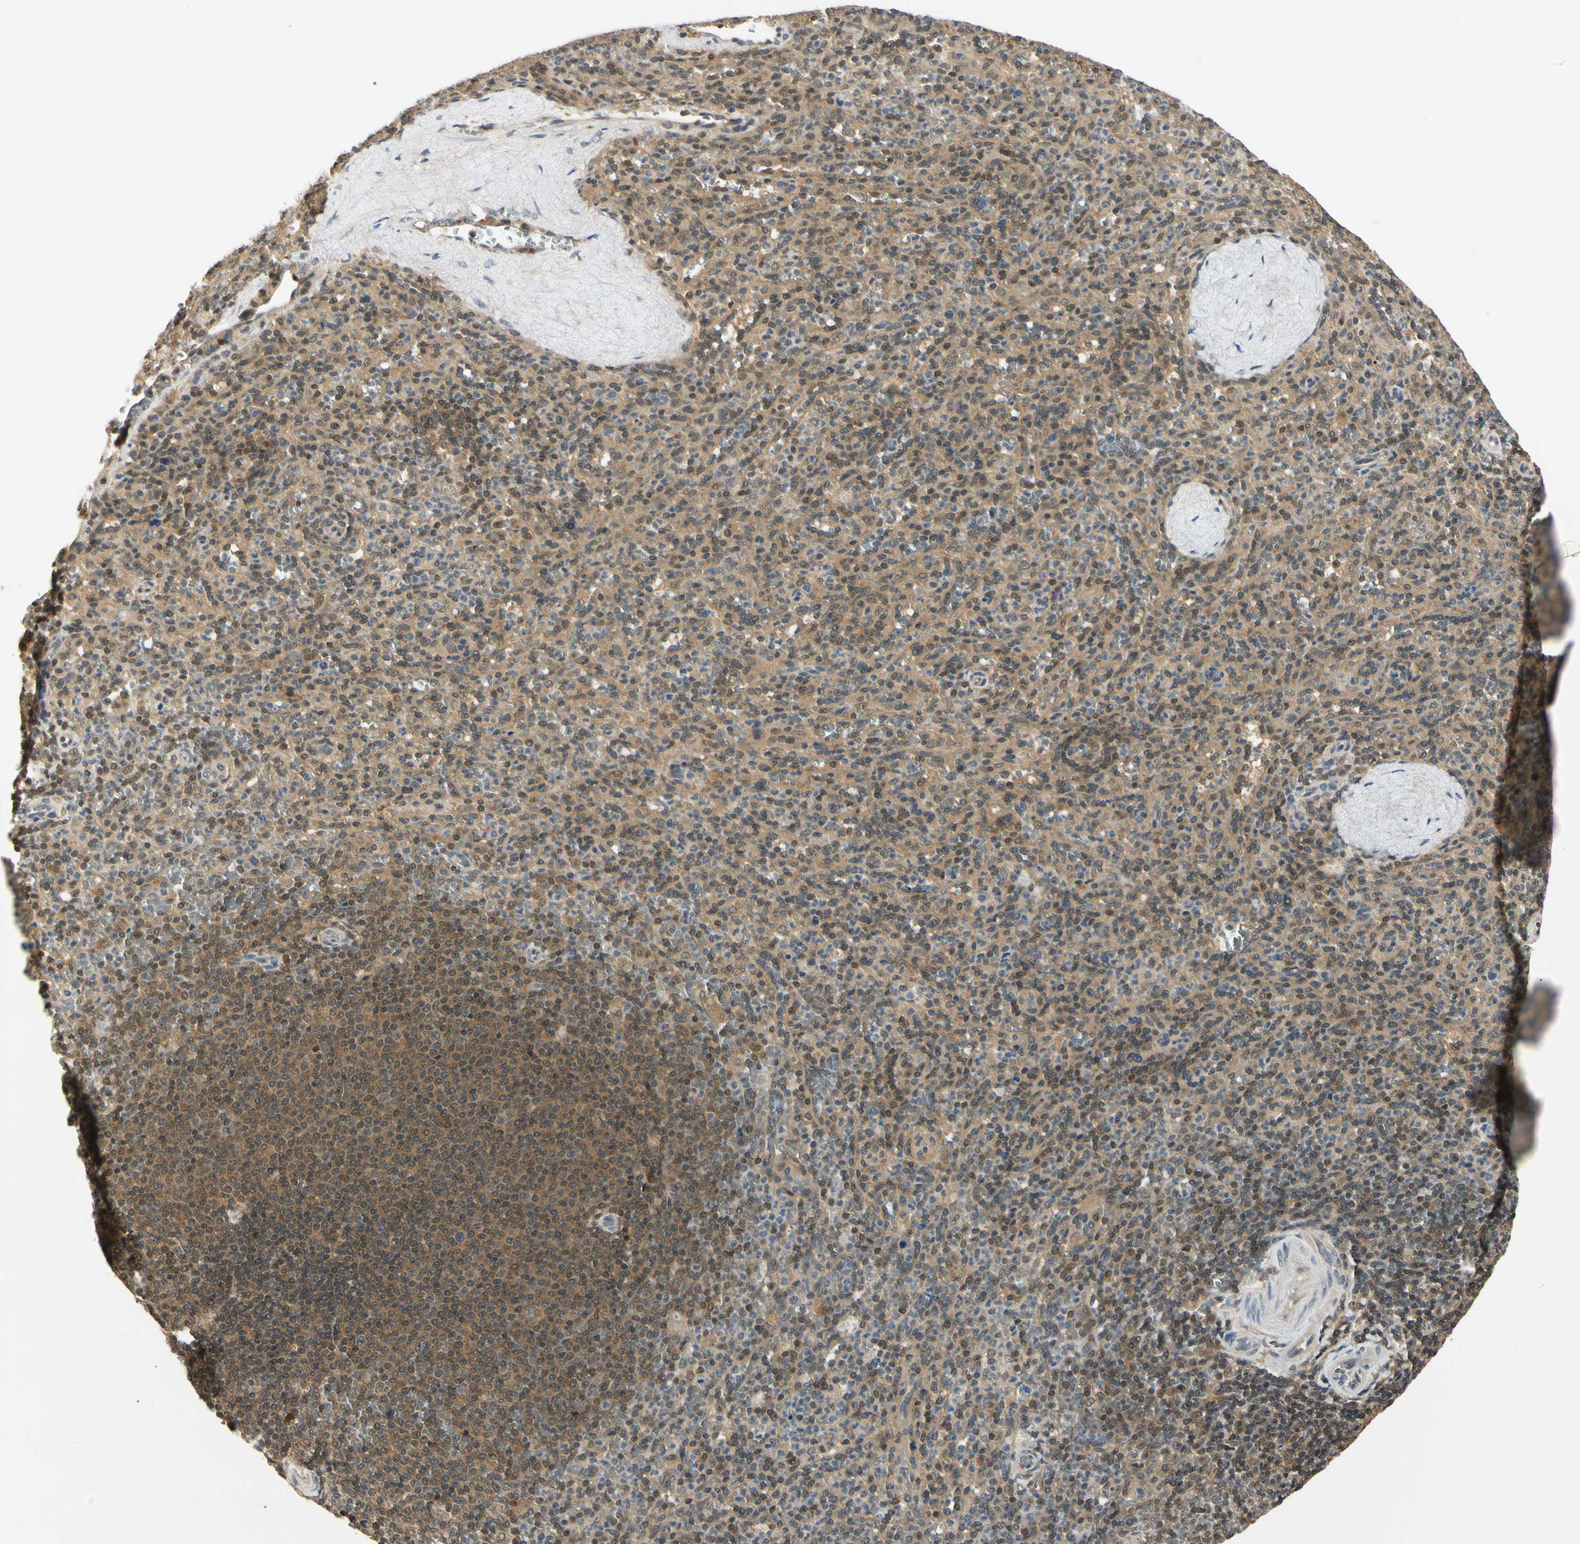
{"staining": {"intensity": "weak", "quantity": "25%-75%", "location": "cytoplasmic/membranous,nuclear"}, "tissue": "spleen", "cell_type": "Cells in red pulp", "image_type": "normal", "snomed": [{"axis": "morphology", "description": "Normal tissue, NOS"}, {"axis": "topography", "description": "Spleen"}], "caption": "IHC histopathology image of unremarkable spleen: spleen stained using immunohistochemistry reveals low levels of weak protein expression localized specifically in the cytoplasmic/membranous,nuclear of cells in red pulp, appearing as a cytoplasmic/membranous,nuclear brown color.", "gene": "UBE2Z", "patient": {"sex": "male", "age": 36}}